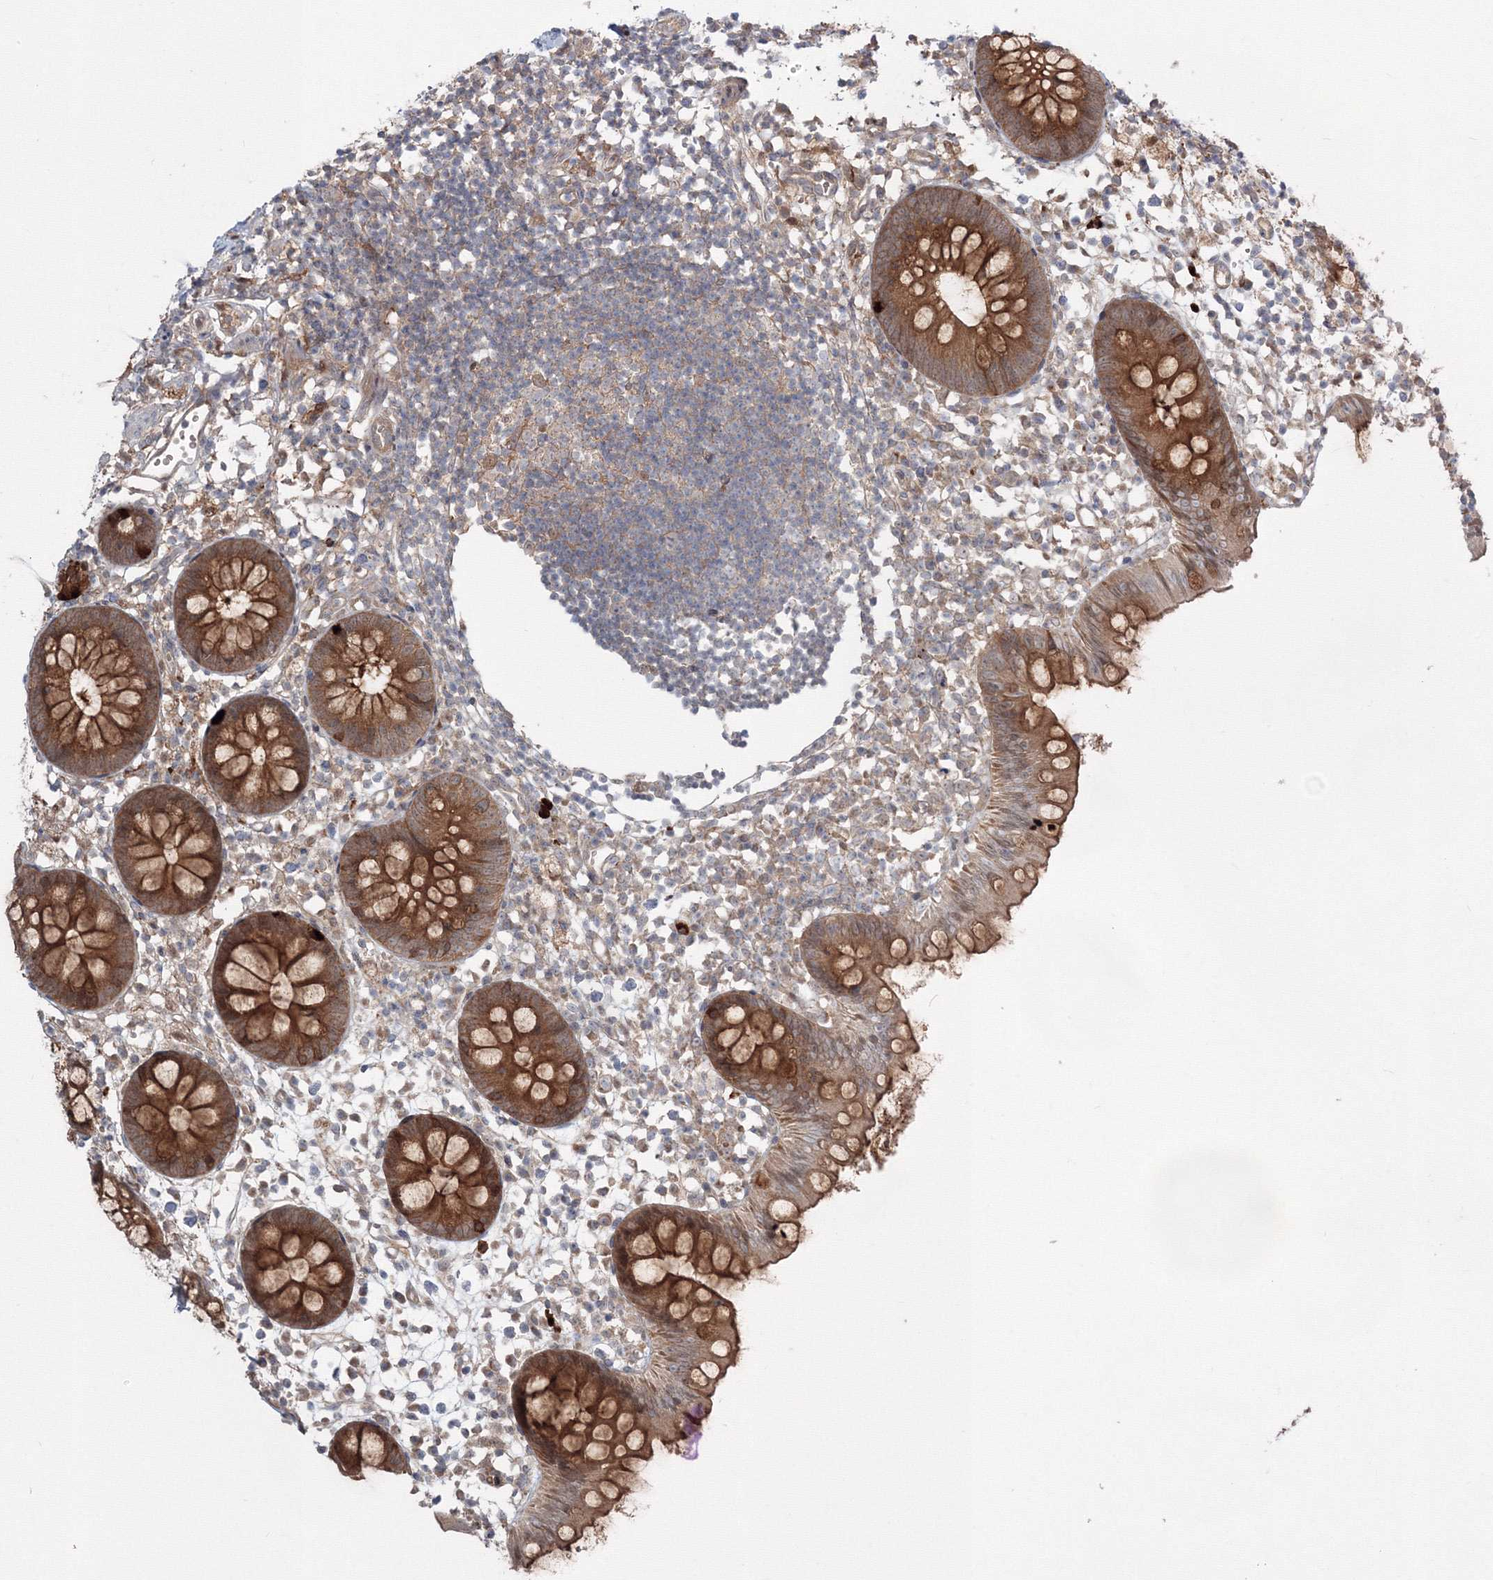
{"staining": {"intensity": "moderate", "quantity": ">75%", "location": "cytoplasmic/membranous"}, "tissue": "appendix", "cell_type": "Glandular cells", "image_type": "normal", "snomed": [{"axis": "morphology", "description": "Normal tissue, NOS"}, {"axis": "topography", "description": "Appendix"}], "caption": "Immunohistochemistry (DAB) staining of benign appendix displays moderate cytoplasmic/membranous protein expression in approximately >75% of glandular cells.", "gene": "MKRN2", "patient": {"sex": "female", "age": 20}}